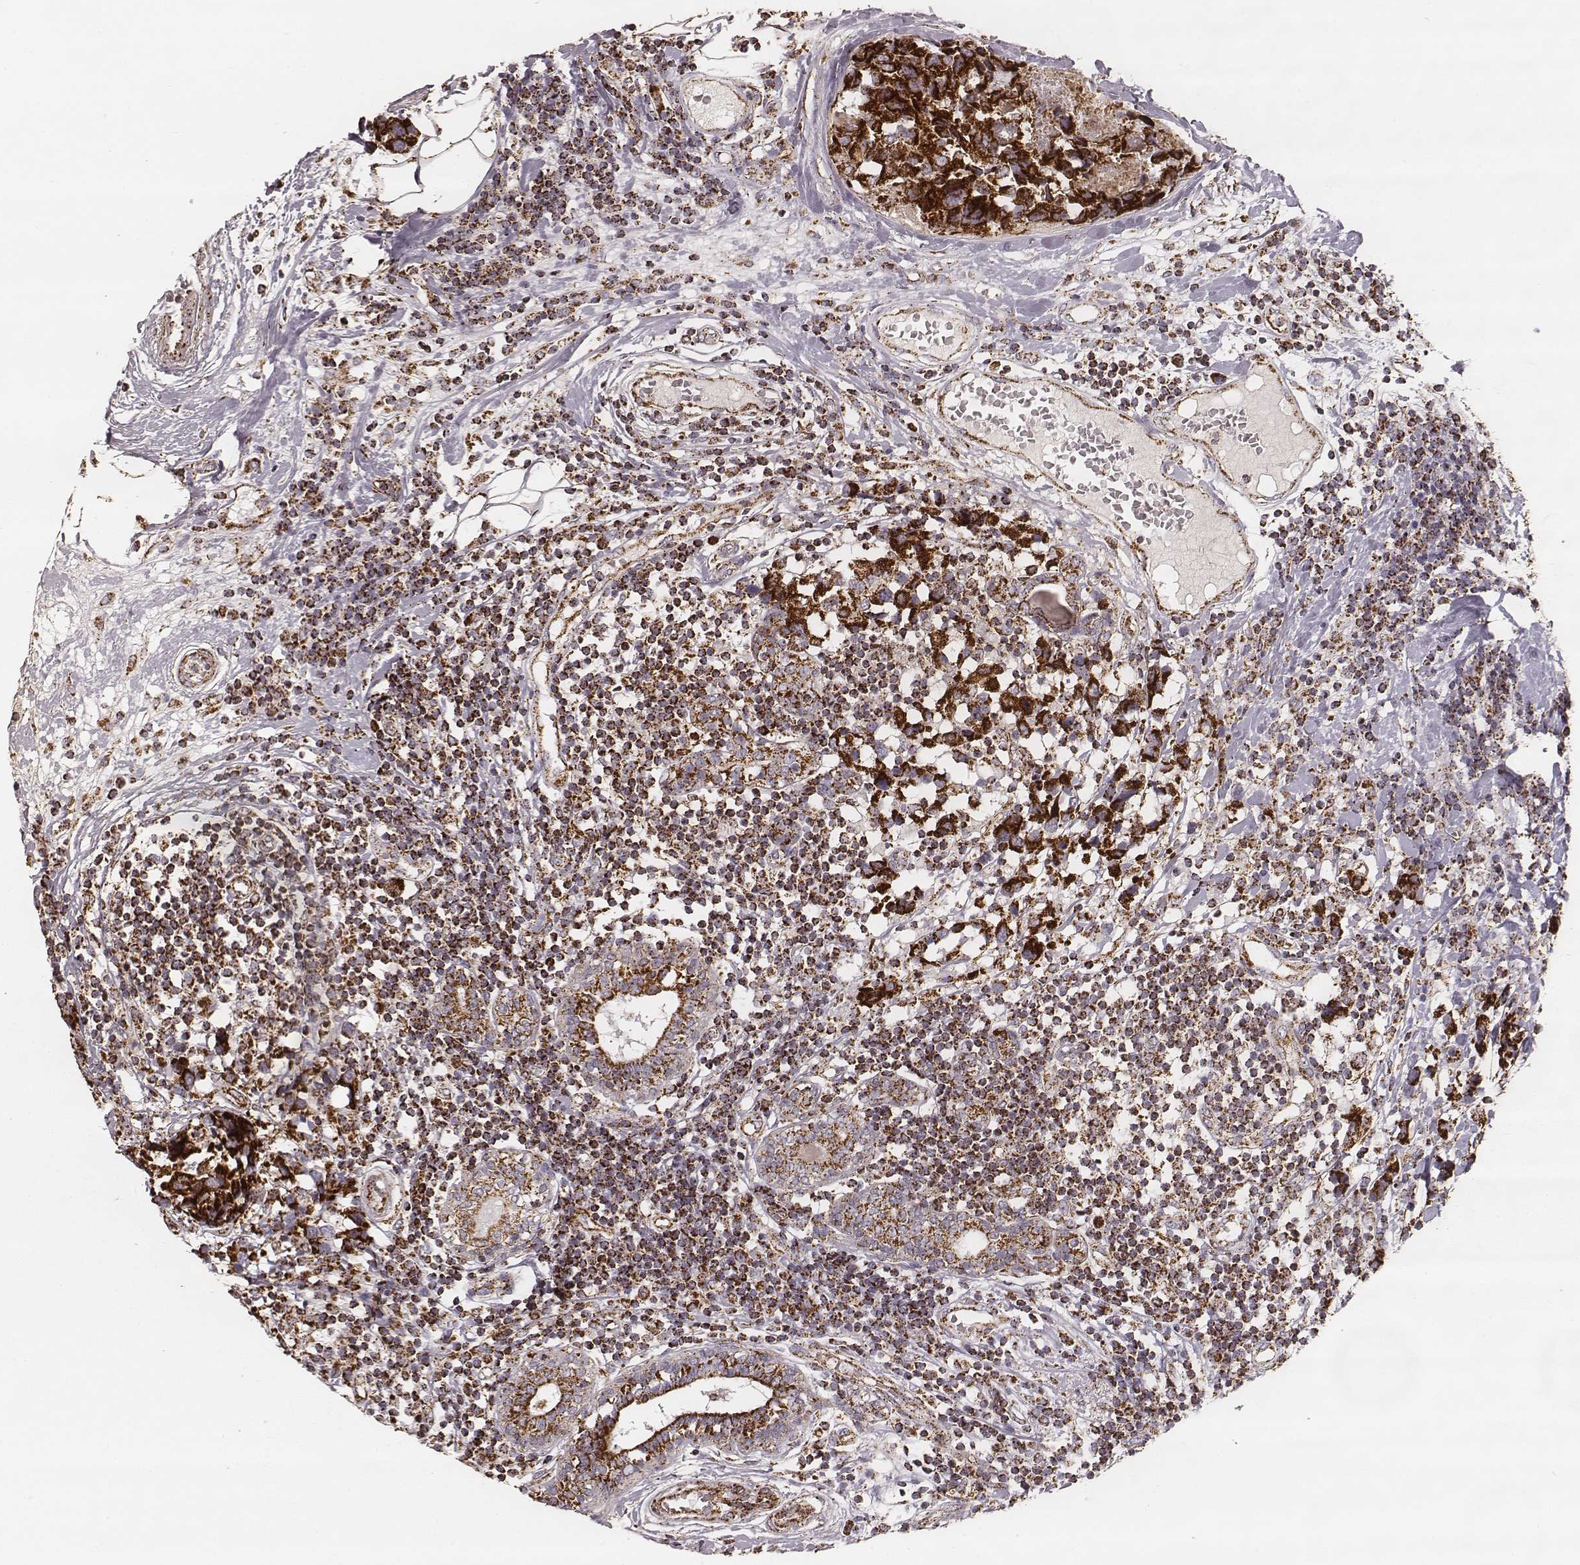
{"staining": {"intensity": "strong", "quantity": ">75%", "location": "cytoplasmic/membranous"}, "tissue": "breast cancer", "cell_type": "Tumor cells", "image_type": "cancer", "snomed": [{"axis": "morphology", "description": "Lobular carcinoma"}, {"axis": "topography", "description": "Breast"}], "caption": "Immunohistochemical staining of breast lobular carcinoma reveals high levels of strong cytoplasmic/membranous protein positivity in about >75% of tumor cells. The protein is shown in brown color, while the nuclei are stained blue.", "gene": "CS", "patient": {"sex": "female", "age": 59}}